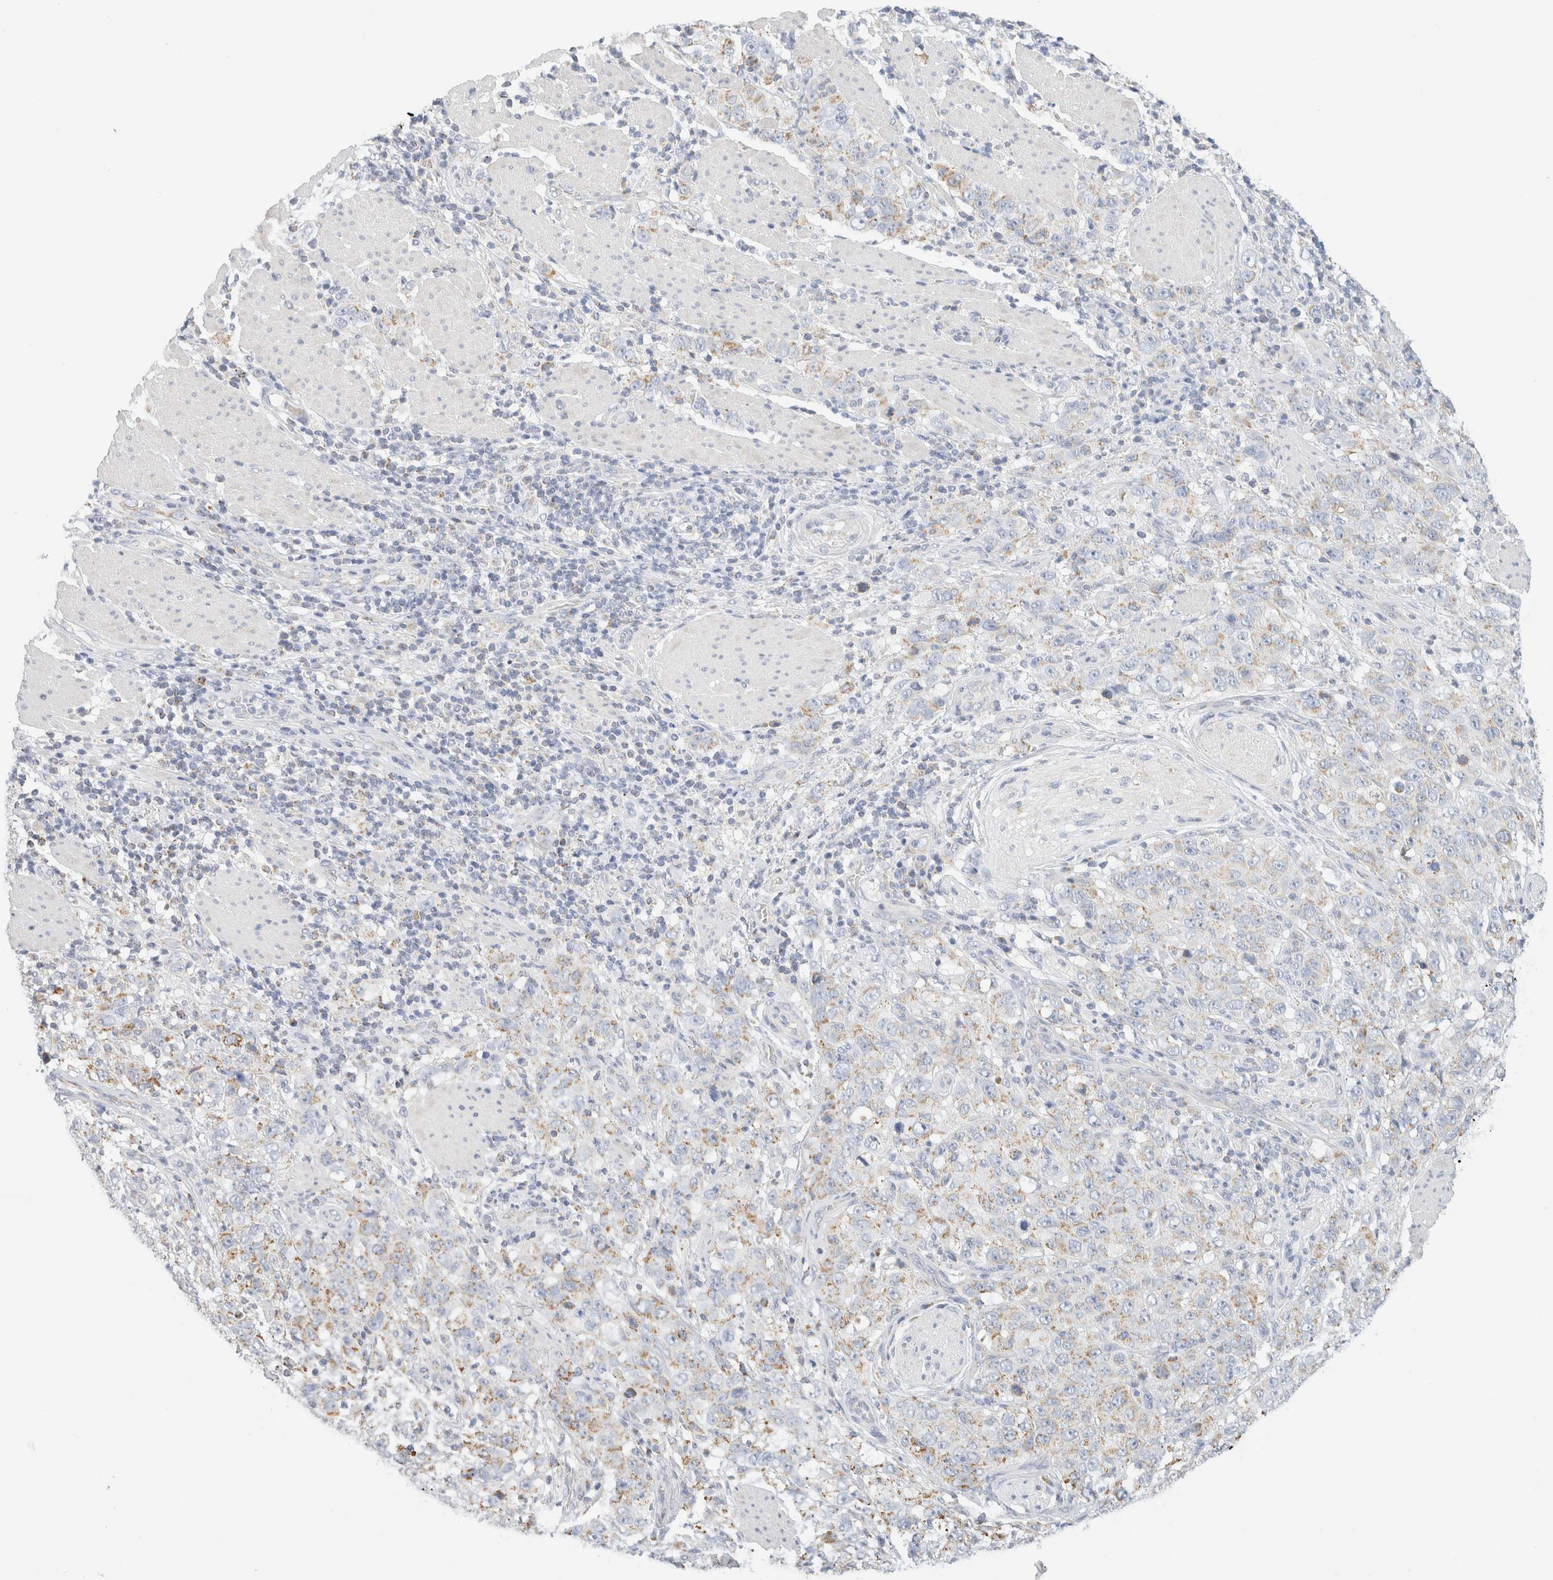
{"staining": {"intensity": "weak", "quantity": "25%-75%", "location": "cytoplasmic/membranous"}, "tissue": "stomach cancer", "cell_type": "Tumor cells", "image_type": "cancer", "snomed": [{"axis": "morphology", "description": "Adenocarcinoma, NOS"}, {"axis": "topography", "description": "Stomach"}], "caption": "Immunohistochemistry (IHC) photomicrograph of neoplastic tissue: human adenocarcinoma (stomach) stained using IHC reveals low levels of weak protein expression localized specifically in the cytoplasmic/membranous of tumor cells, appearing as a cytoplasmic/membranous brown color.", "gene": "HDHD3", "patient": {"sex": "male", "age": 48}}